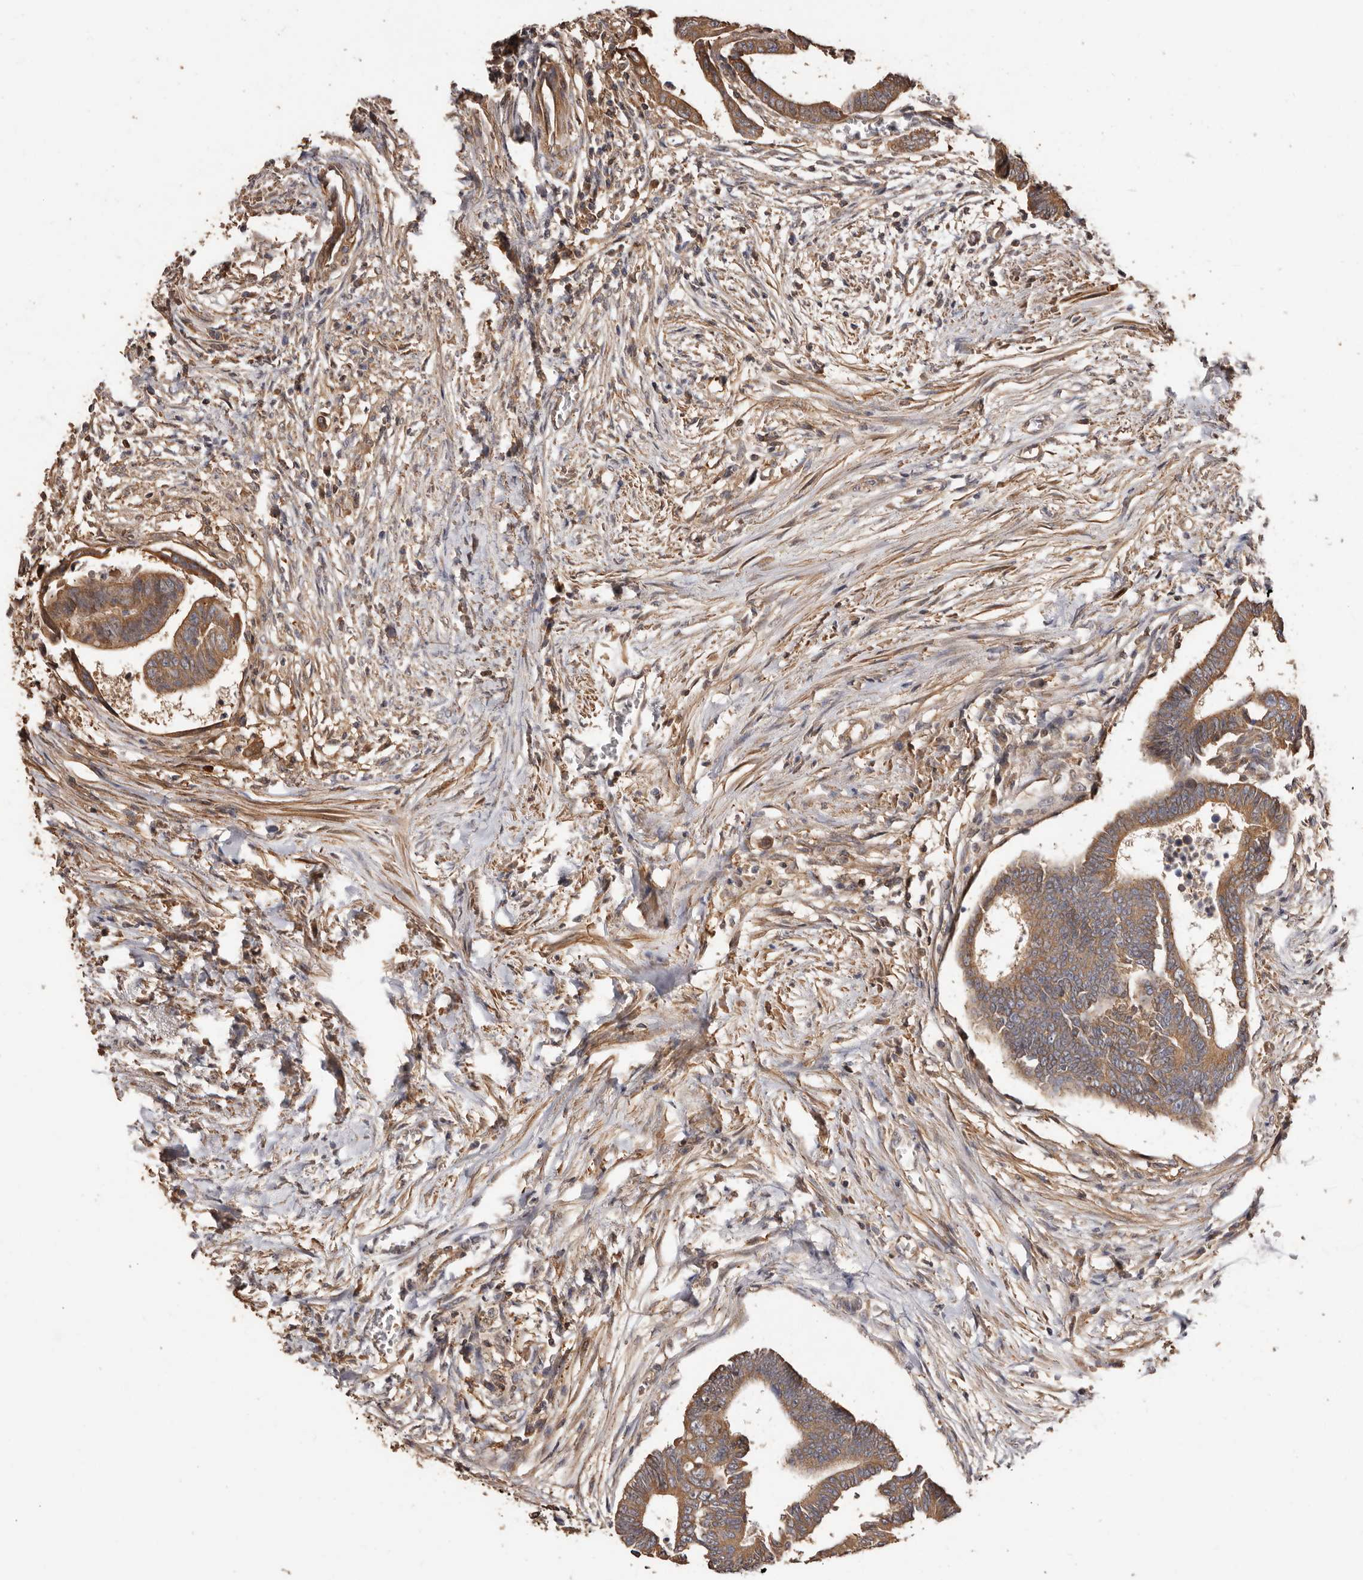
{"staining": {"intensity": "moderate", "quantity": ">75%", "location": "cytoplasmic/membranous"}, "tissue": "colorectal cancer", "cell_type": "Tumor cells", "image_type": "cancer", "snomed": [{"axis": "morphology", "description": "Adenocarcinoma, NOS"}, {"axis": "topography", "description": "Rectum"}], "caption": "Brown immunohistochemical staining in adenocarcinoma (colorectal) reveals moderate cytoplasmic/membranous staining in approximately >75% of tumor cells.", "gene": "COQ8B", "patient": {"sex": "female", "age": 65}}